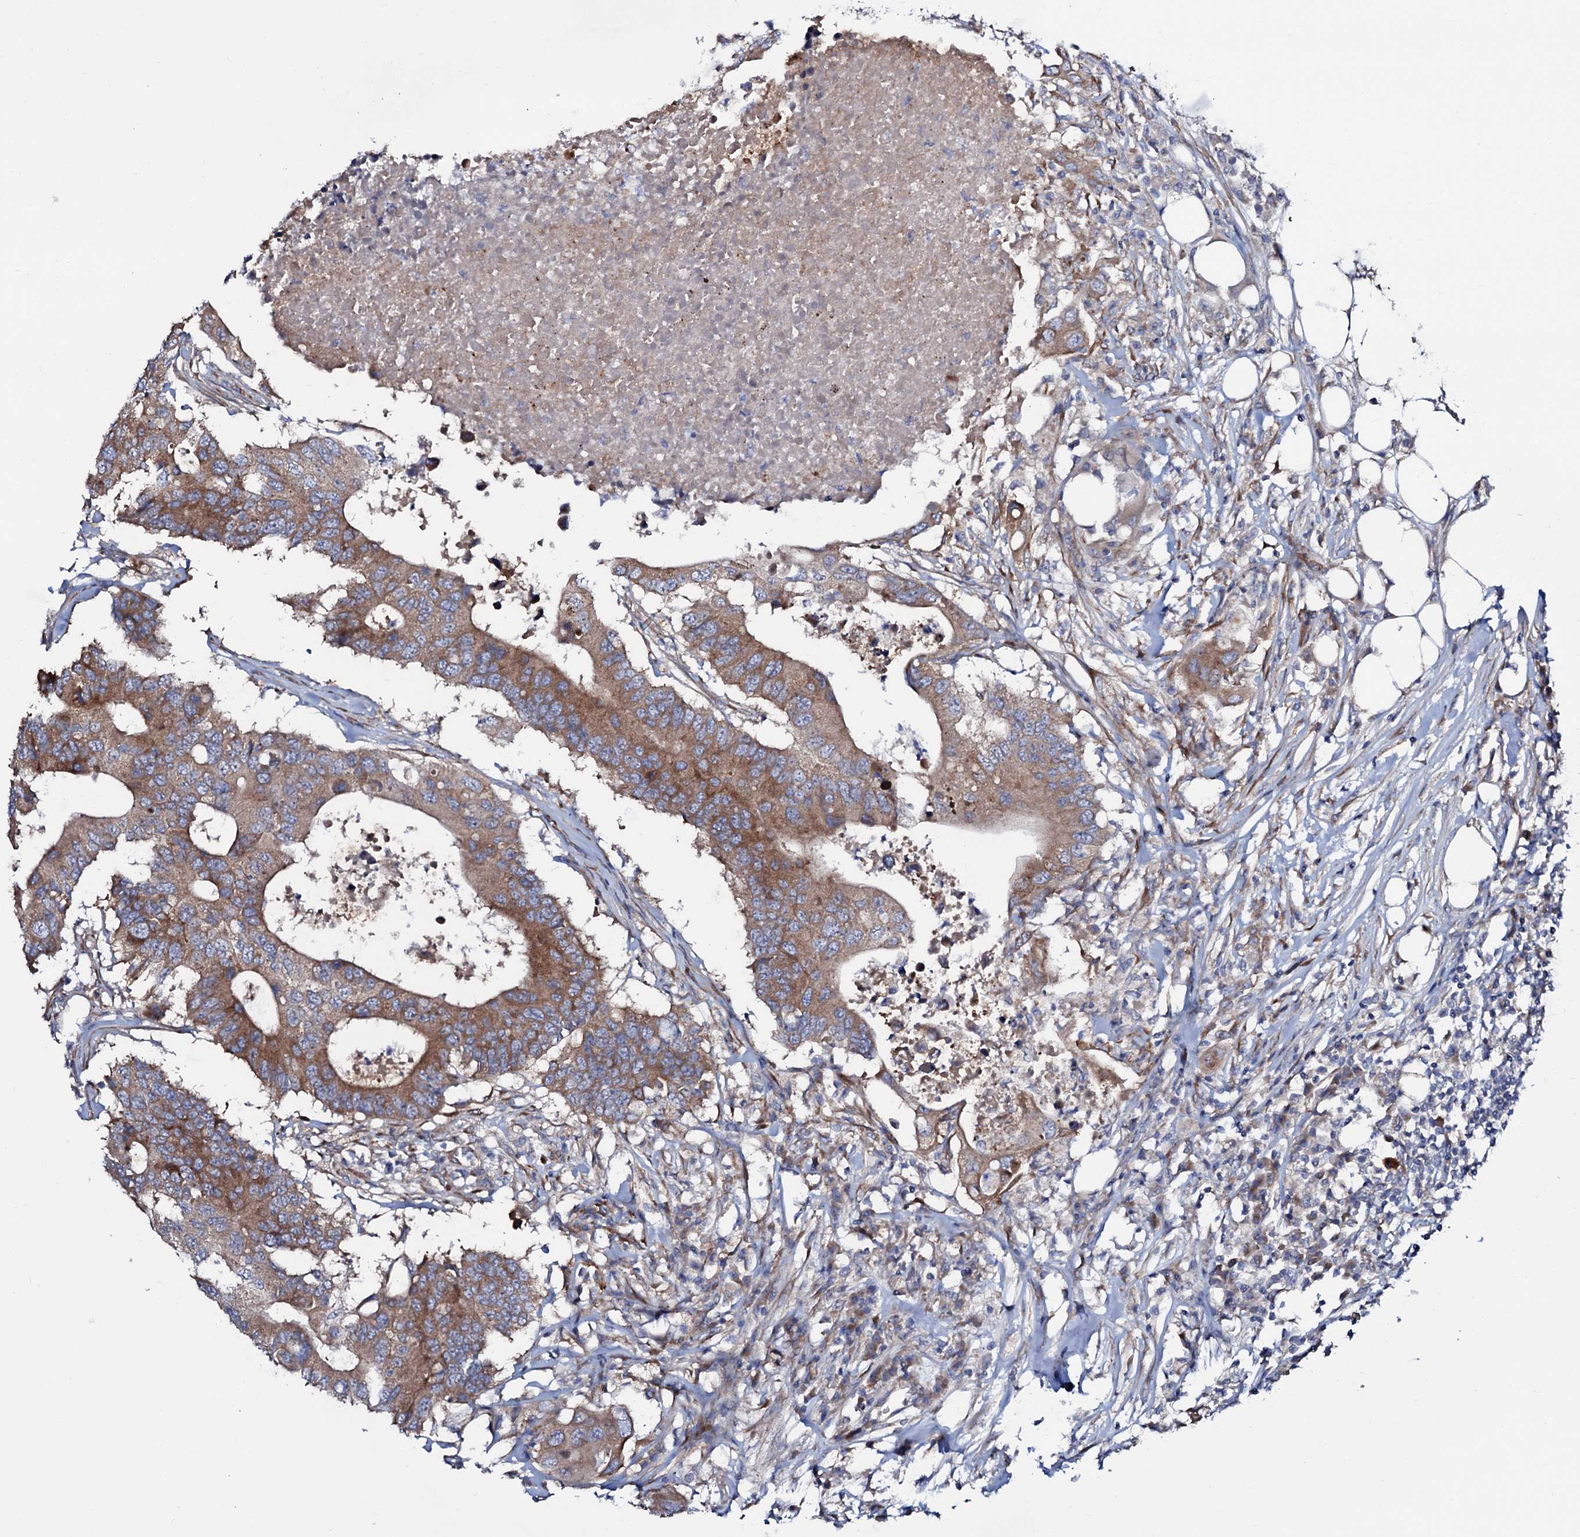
{"staining": {"intensity": "moderate", "quantity": ">75%", "location": "cytoplasmic/membranous"}, "tissue": "colorectal cancer", "cell_type": "Tumor cells", "image_type": "cancer", "snomed": [{"axis": "morphology", "description": "Adenocarcinoma, NOS"}, {"axis": "topography", "description": "Colon"}], "caption": "Tumor cells display medium levels of moderate cytoplasmic/membranous expression in about >75% of cells in colorectal cancer (adenocarcinoma). (Brightfield microscopy of DAB IHC at high magnification).", "gene": "STARD13", "patient": {"sex": "male", "age": 71}}